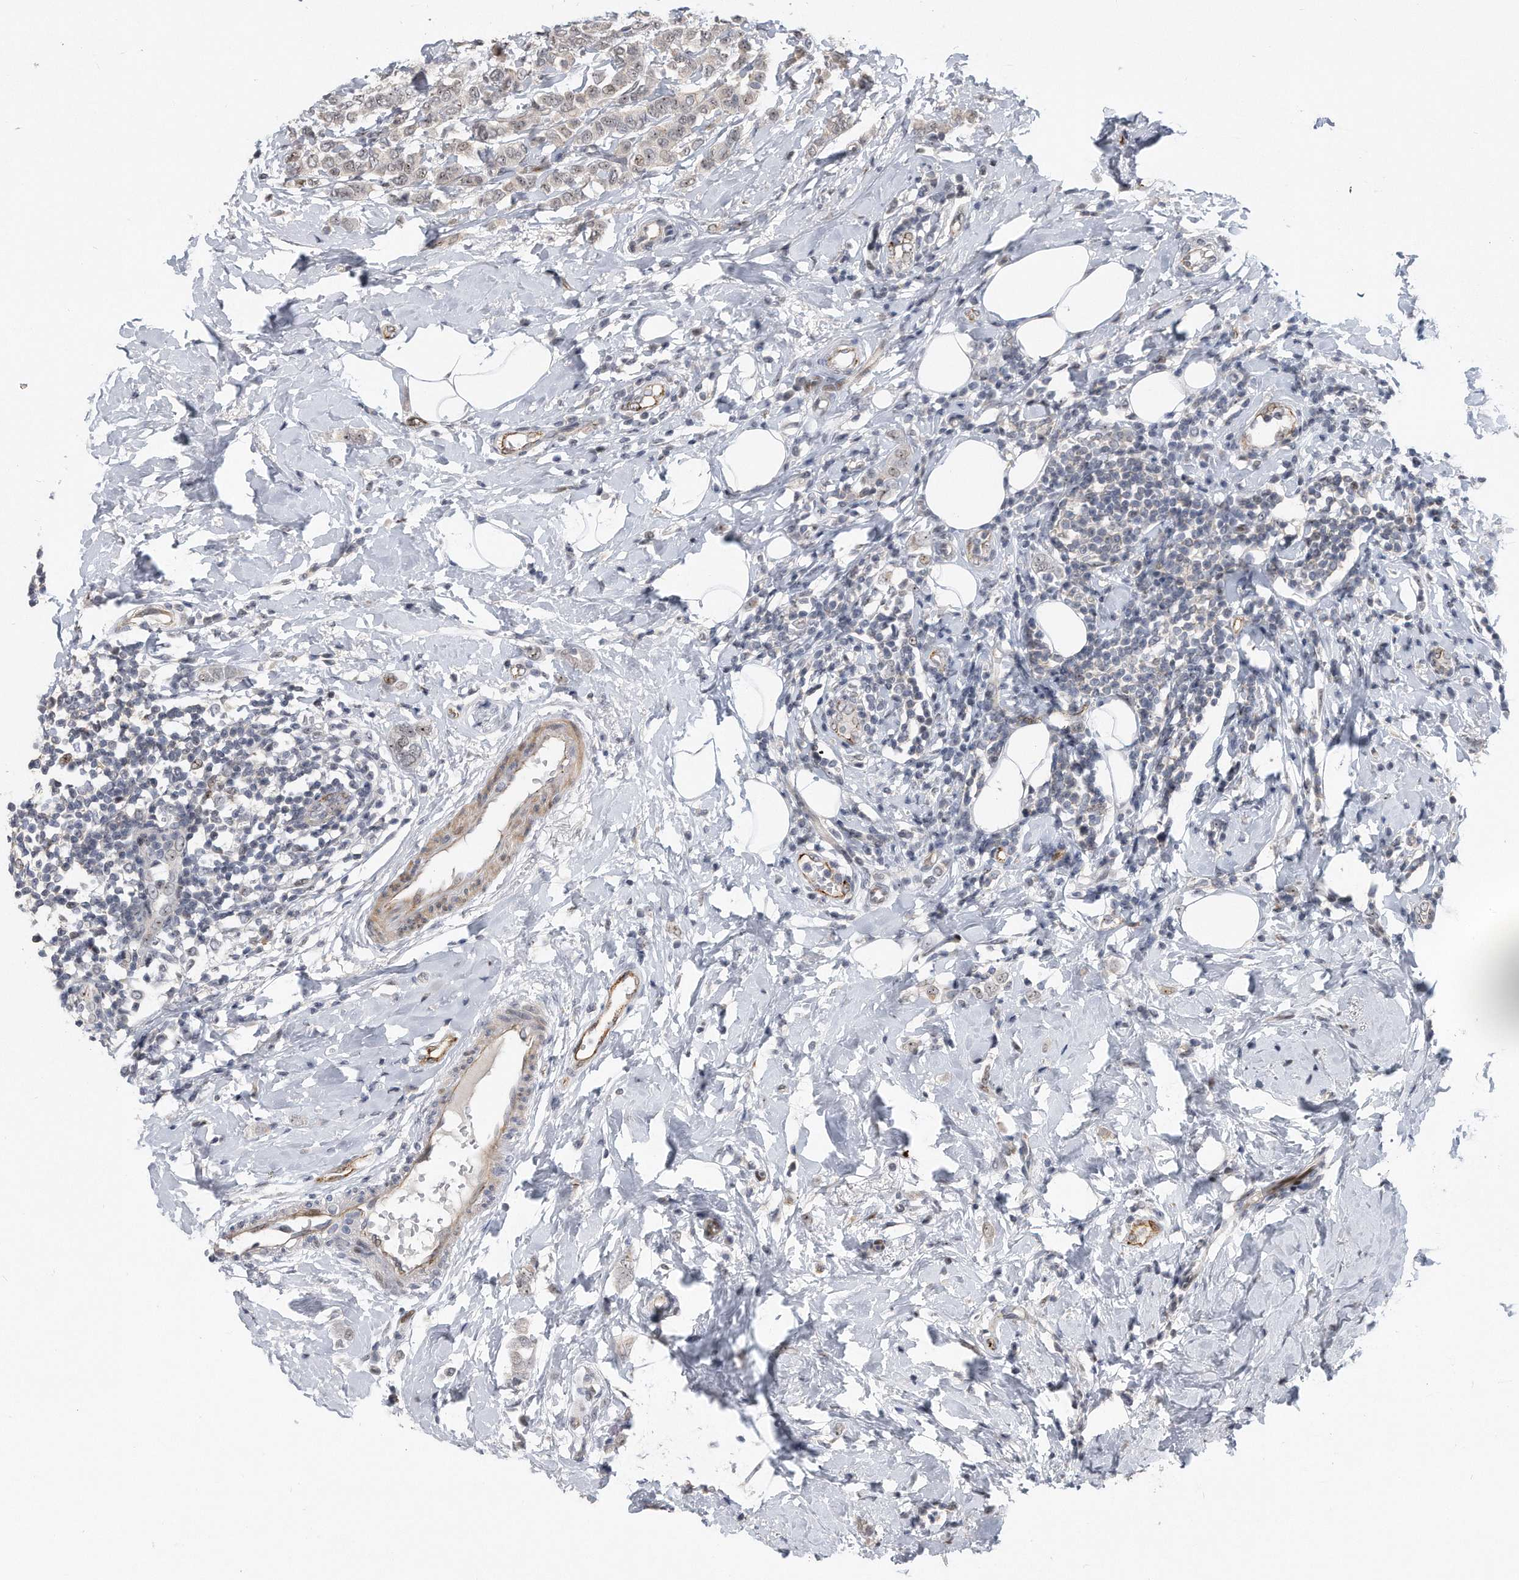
{"staining": {"intensity": "negative", "quantity": "none", "location": "none"}, "tissue": "breast cancer", "cell_type": "Tumor cells", "image_type": "cancer", "snomed": [{"axis": "morphology", "description": "Lobular carcinoma"}, {"axis": "topography", "description": "Breast"}], "caption": "The IHC micrograph has no significant positivity in tumor cells of breast cancer tissue.", "gene": "PGBD2", "patient": {"sex": "female", "age": 47}}